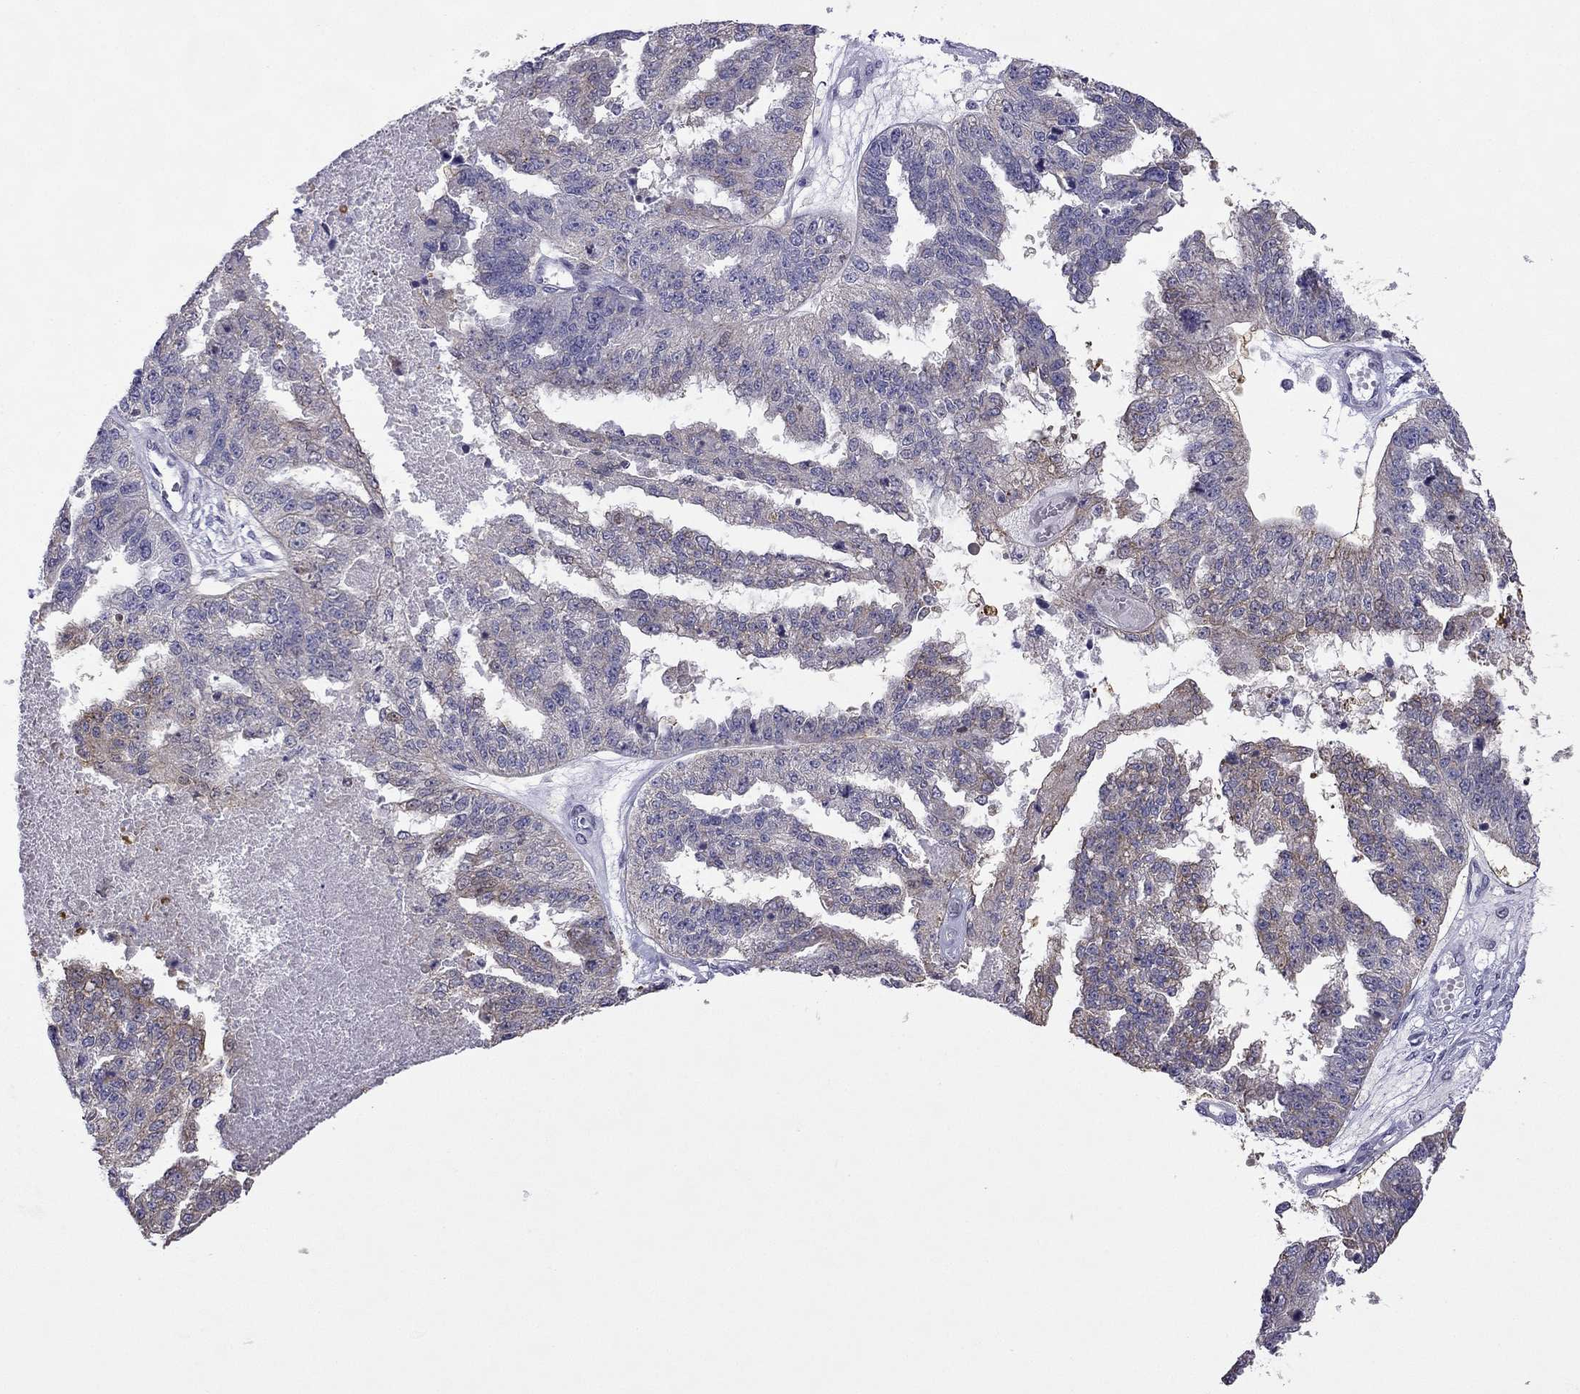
{"staining": {"intensity": "weak", "quantity": "<25%", "location": "cytoplasmic/membranous"}, "tissue": "ovarian cancer", "cell_type": "Tumor cells", "image_type": "cancer", "snomed": [{"axis": "morphology", "description": "Cystadenocarcinoma, serous, NOS"}, {"axis": "topography", "description": "Ovary"}], "caption": "Immunohistochemistry (IHC) histopathology image of human ovarian serous cystadenocarcinoma stained for a protein (brown), which demonstrates no positivity in tumor cells.", "gene": "CFAP70", "patient": {"sex": "female", "age": 58}}